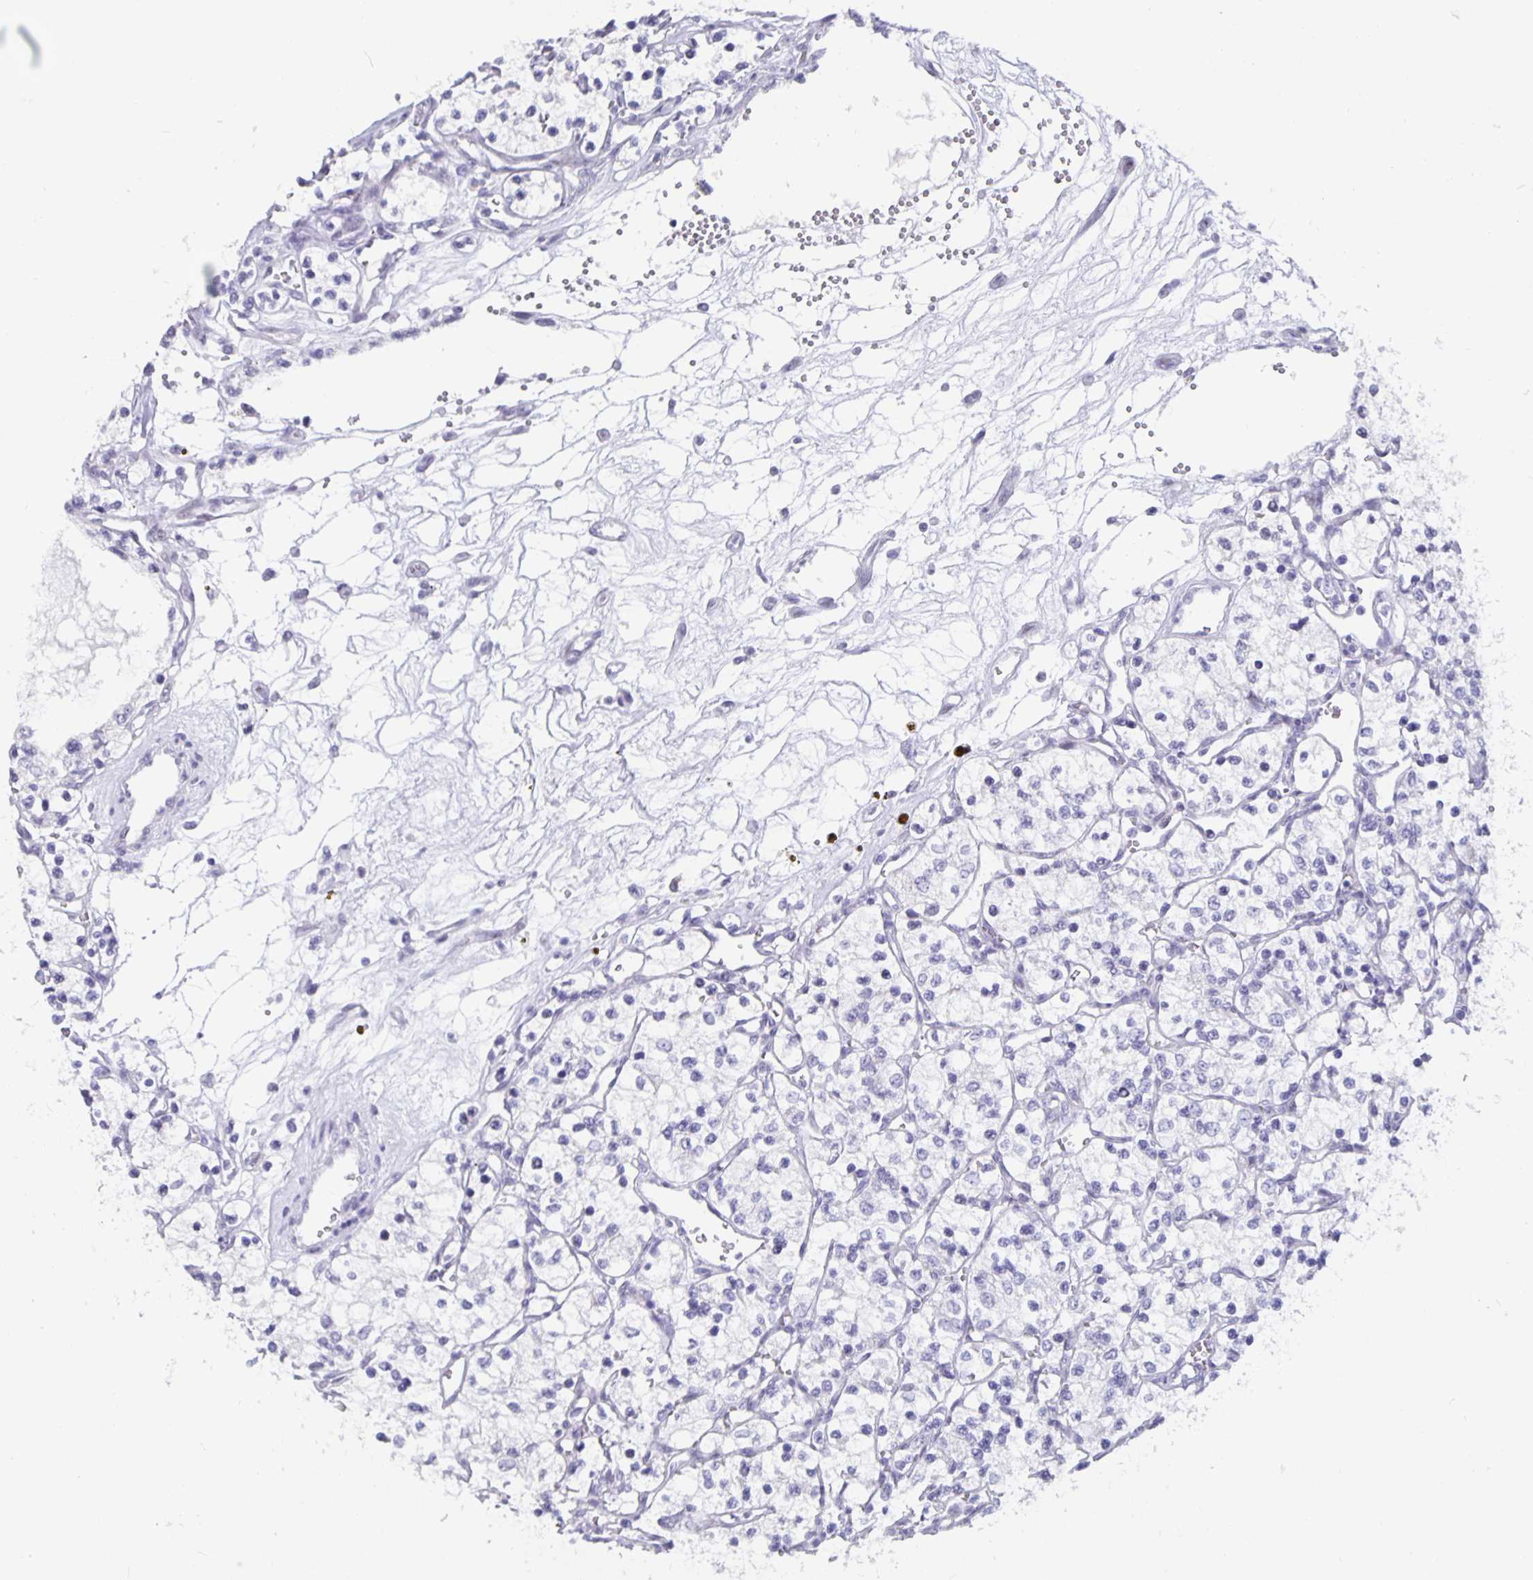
{"staining": {"intensity": "negative", "quantity": "none", "location": "none"}, "tissue": "renal cancer", "cell_type": "Tumor cells", "image_type": "cancer", "snomed": [{"axis": "morphology", "description": "Adenocarcinoma, NOS"}, {"axis": "topography", "description": "Kidney"}], "caption": "Renal cancer was stained to show a protein in brown. There is no significant expression in tumor cells.", "gene": "OLIG2", "patient": {"sex": "female", "age": 69}}